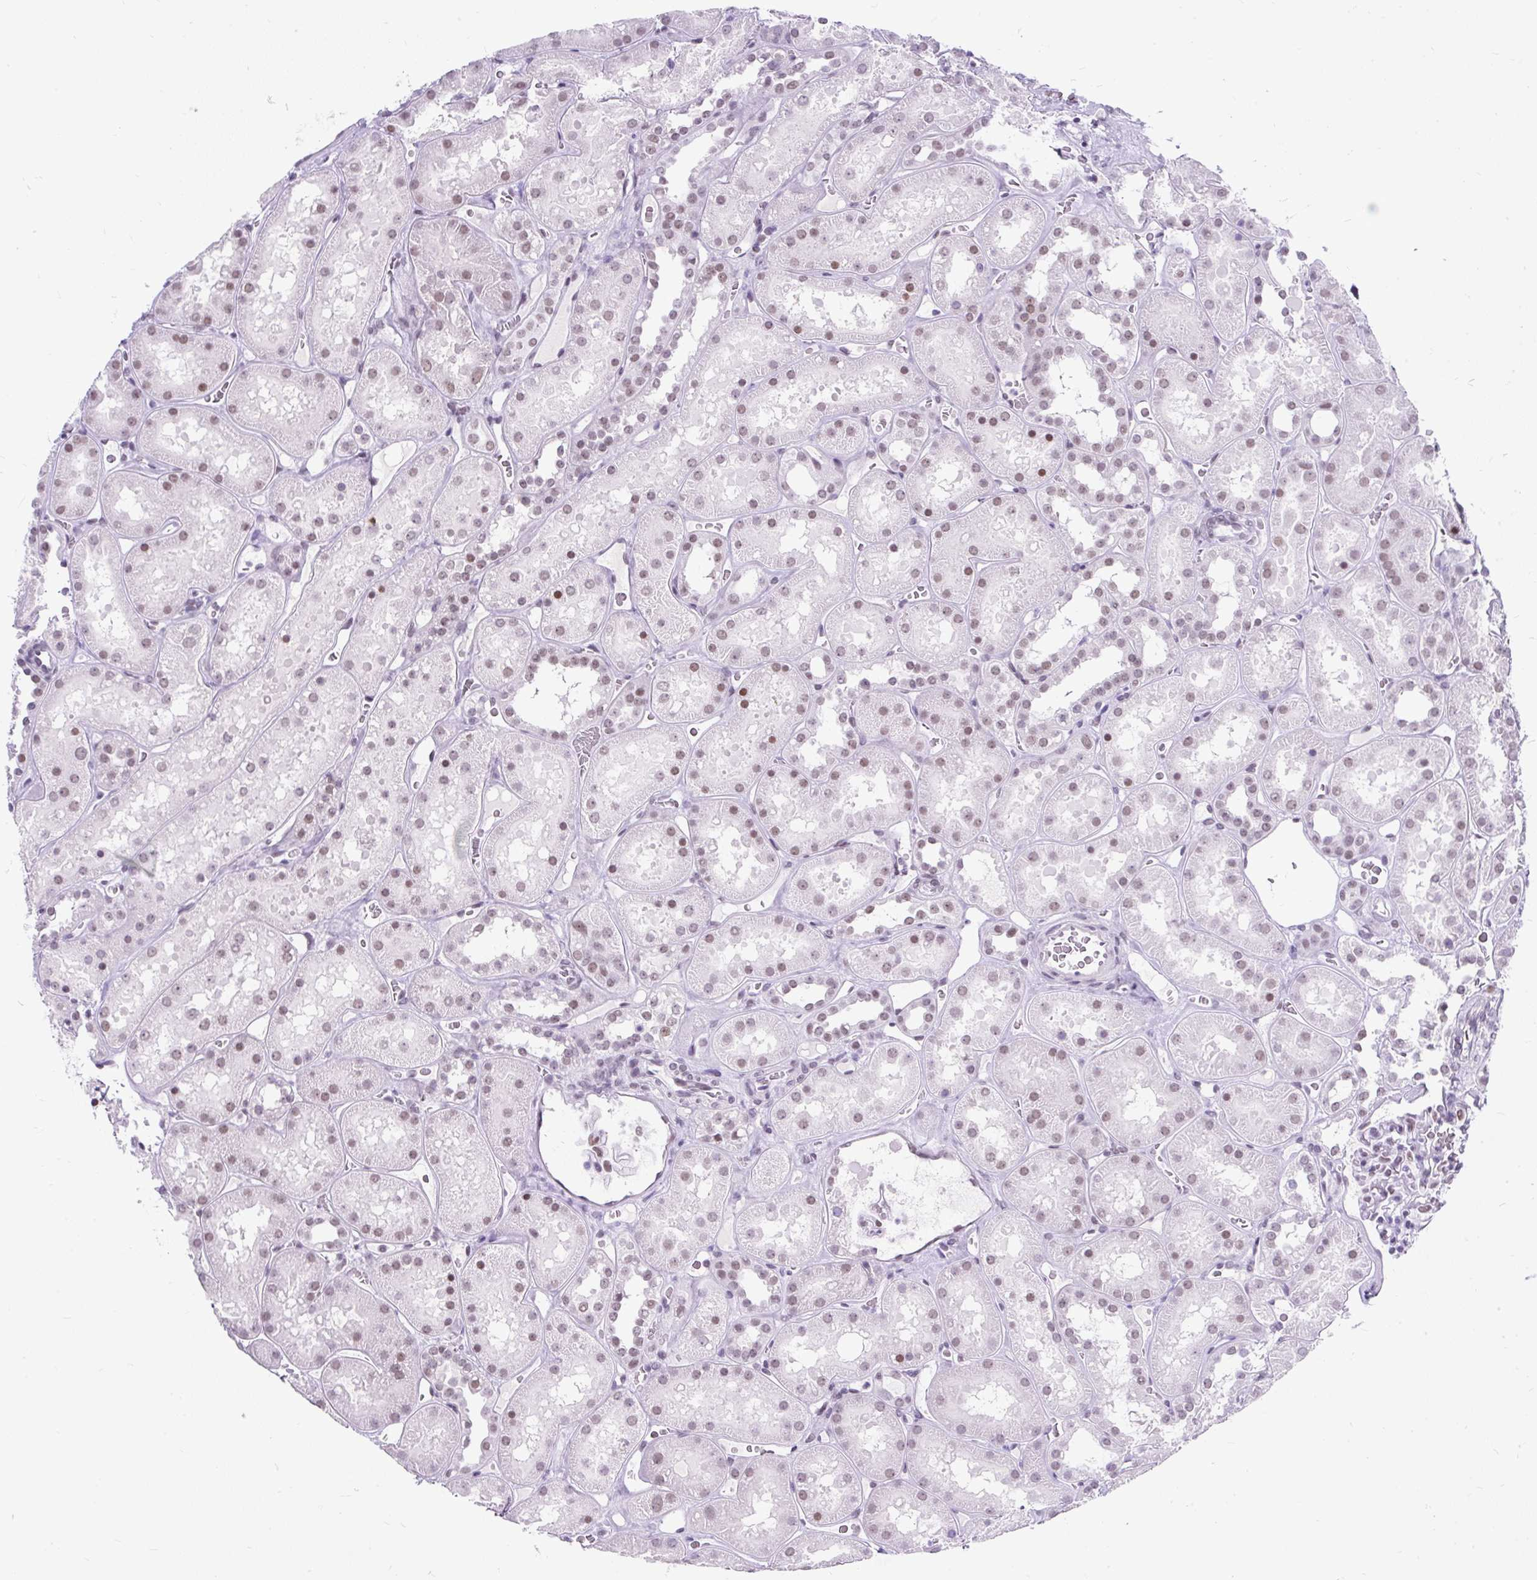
{"staining": {"intensity": "weak", "quantity": "<25%", "location": "nuclear"}, "tissue": "kidney", "cell_type": "Cells in glomeruli", "image_type": "normal", "snomed": [{"axis": "morphology", "description": "Normal tissue, NOS"}, {"axis": "topography", "description": "Kidney"}], "caption": "There is no significant expression in cells in glomeruli of kidney. (Stains: DAB IHC with hematoxylin counter stain, Microscopy: brightfield microscopy at high magnification).", "gene": "PLCXD2", "patient": {"sex": "female", "age": 41}}